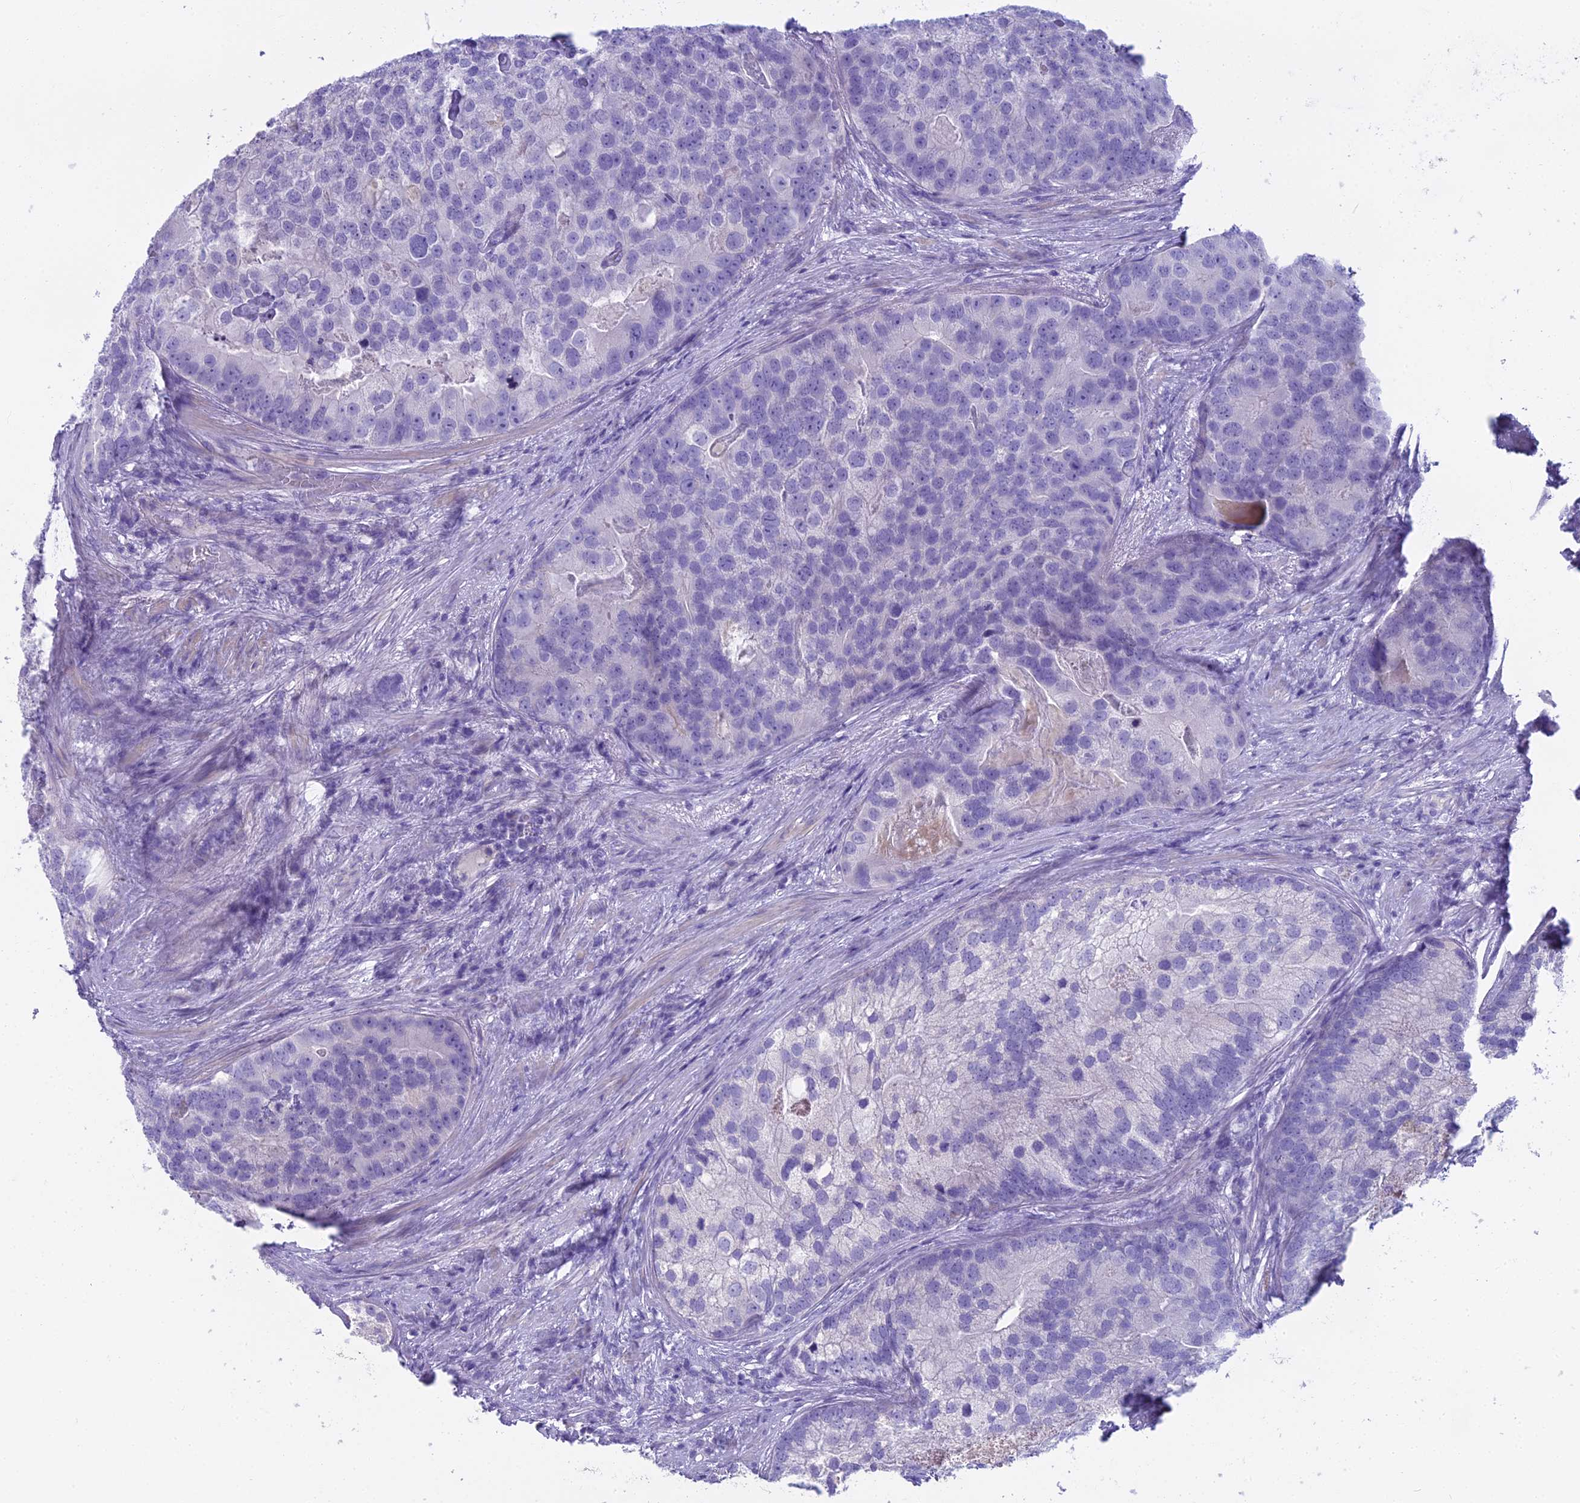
{"staining": {"intensity": "negative", "quantity": "none", "location": "none"}, "tissue": "prostate cancer", "cell_type": "Tumor cells", "image_type": "cancer", "snomed": [{"axis": "morphology", "description": "Adenocarcinoma, High grade"}, {"axis": "topography", "description": "Prostate"}], "caption": "A high-resolution histopathology image shows immunohistochemistry (IHC) staining of prostate cancer (adenocarcinoma (high-grade)), which shows no significant expression in tumor cells.", "gene": "UNC80", "patient": {"sex": "male", "age": 62}}